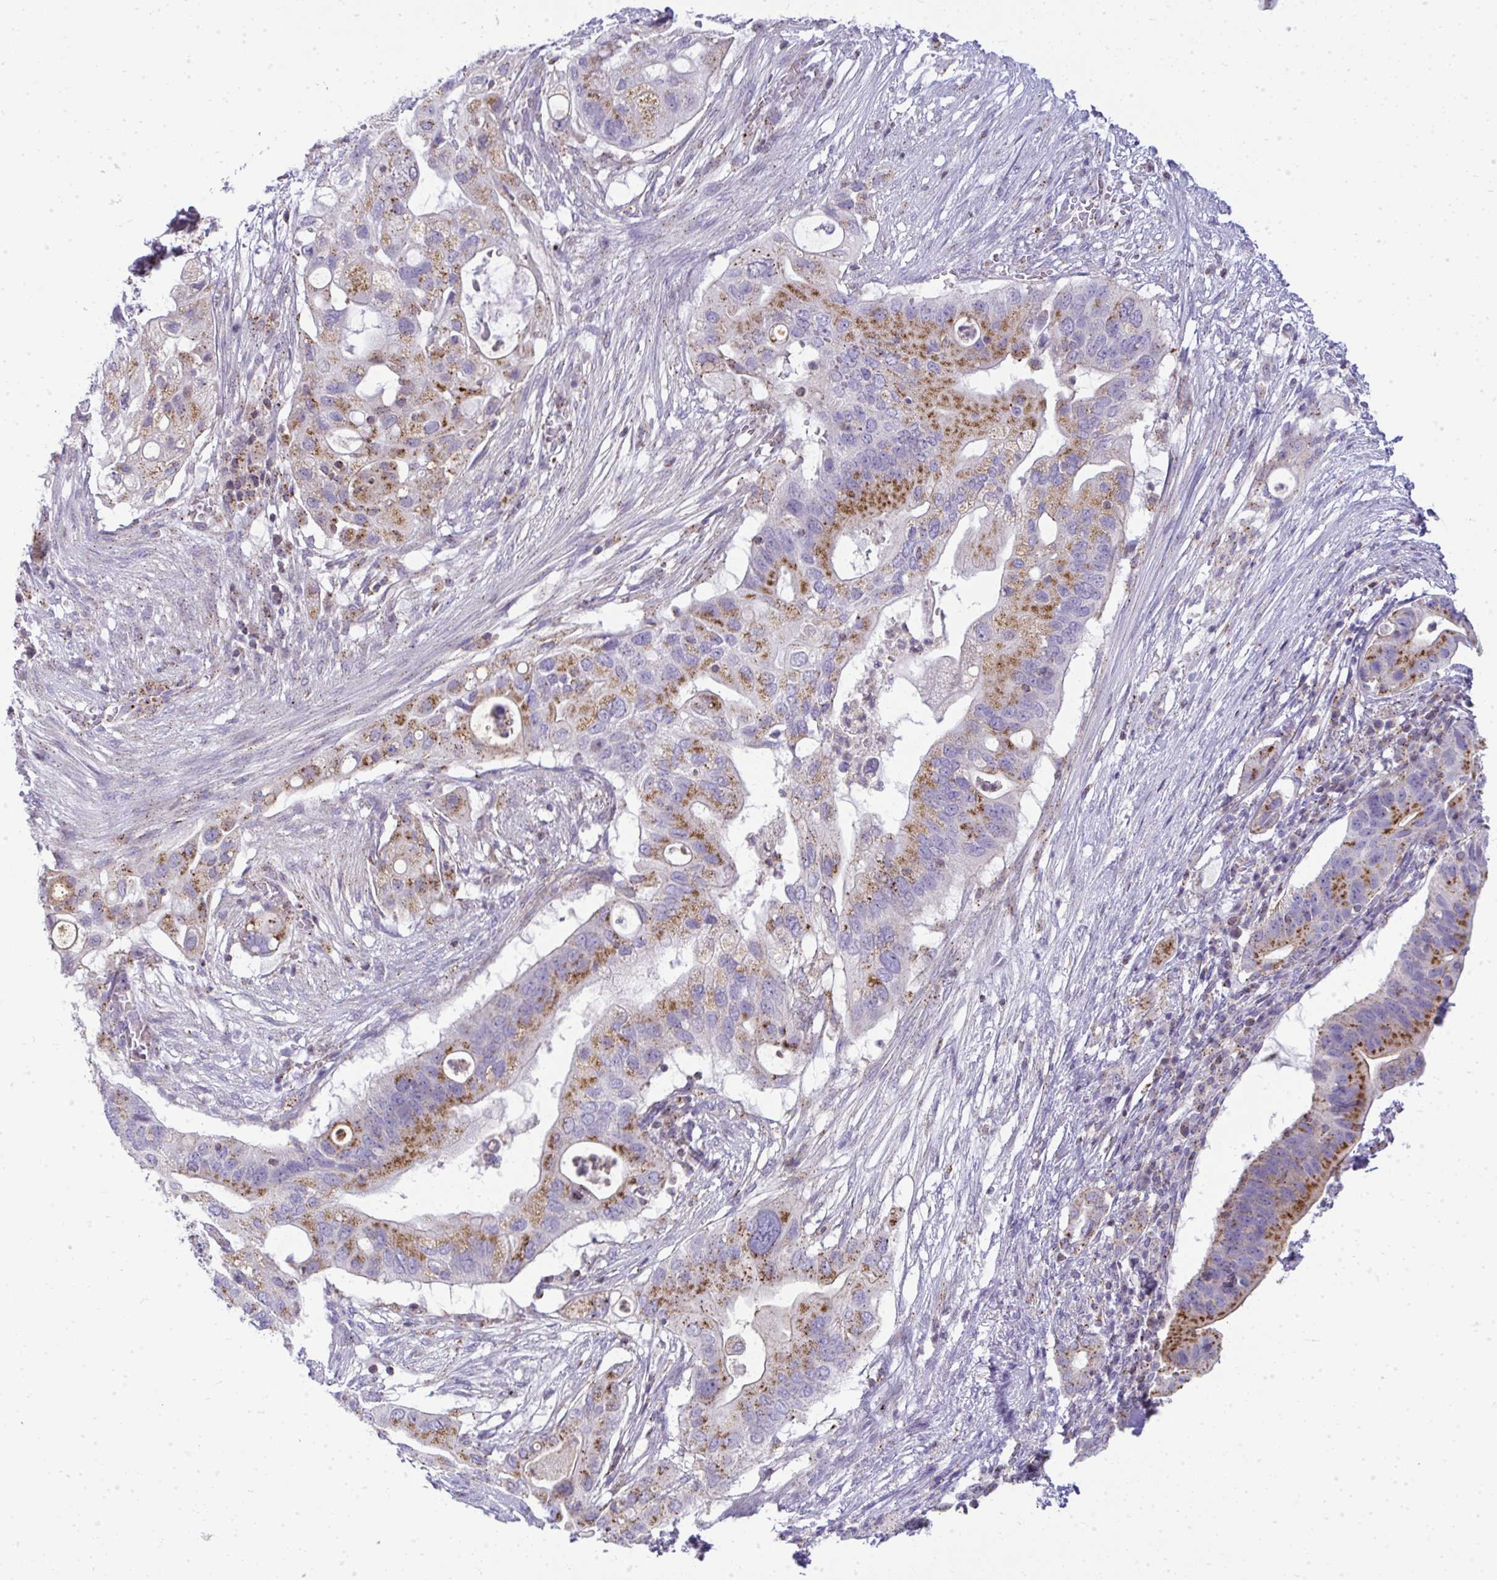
{"staining": {"intensity": "moderate", "quantity": "25%-75%", "location": "cytoplasmic/membranous"}, "tissue": "pancreatic cancer", "cell_type": "Tumor cells", "image_type": "cancer", "snomed": [{"axis": "morphology", "description": "Adenocarcinoma, NOS"}, {"axis": "topography", "description": "Pancreas"}], "caption": "Tumor cells show moderate cytoplasmic/membranous positivity in about 25%-75% of cells in pancreatic cancer. (DAB IHC with brightfield microscopy, high magnification).", "gene": "VPS4B", "patient": {"sex": "female", "age": 72}}